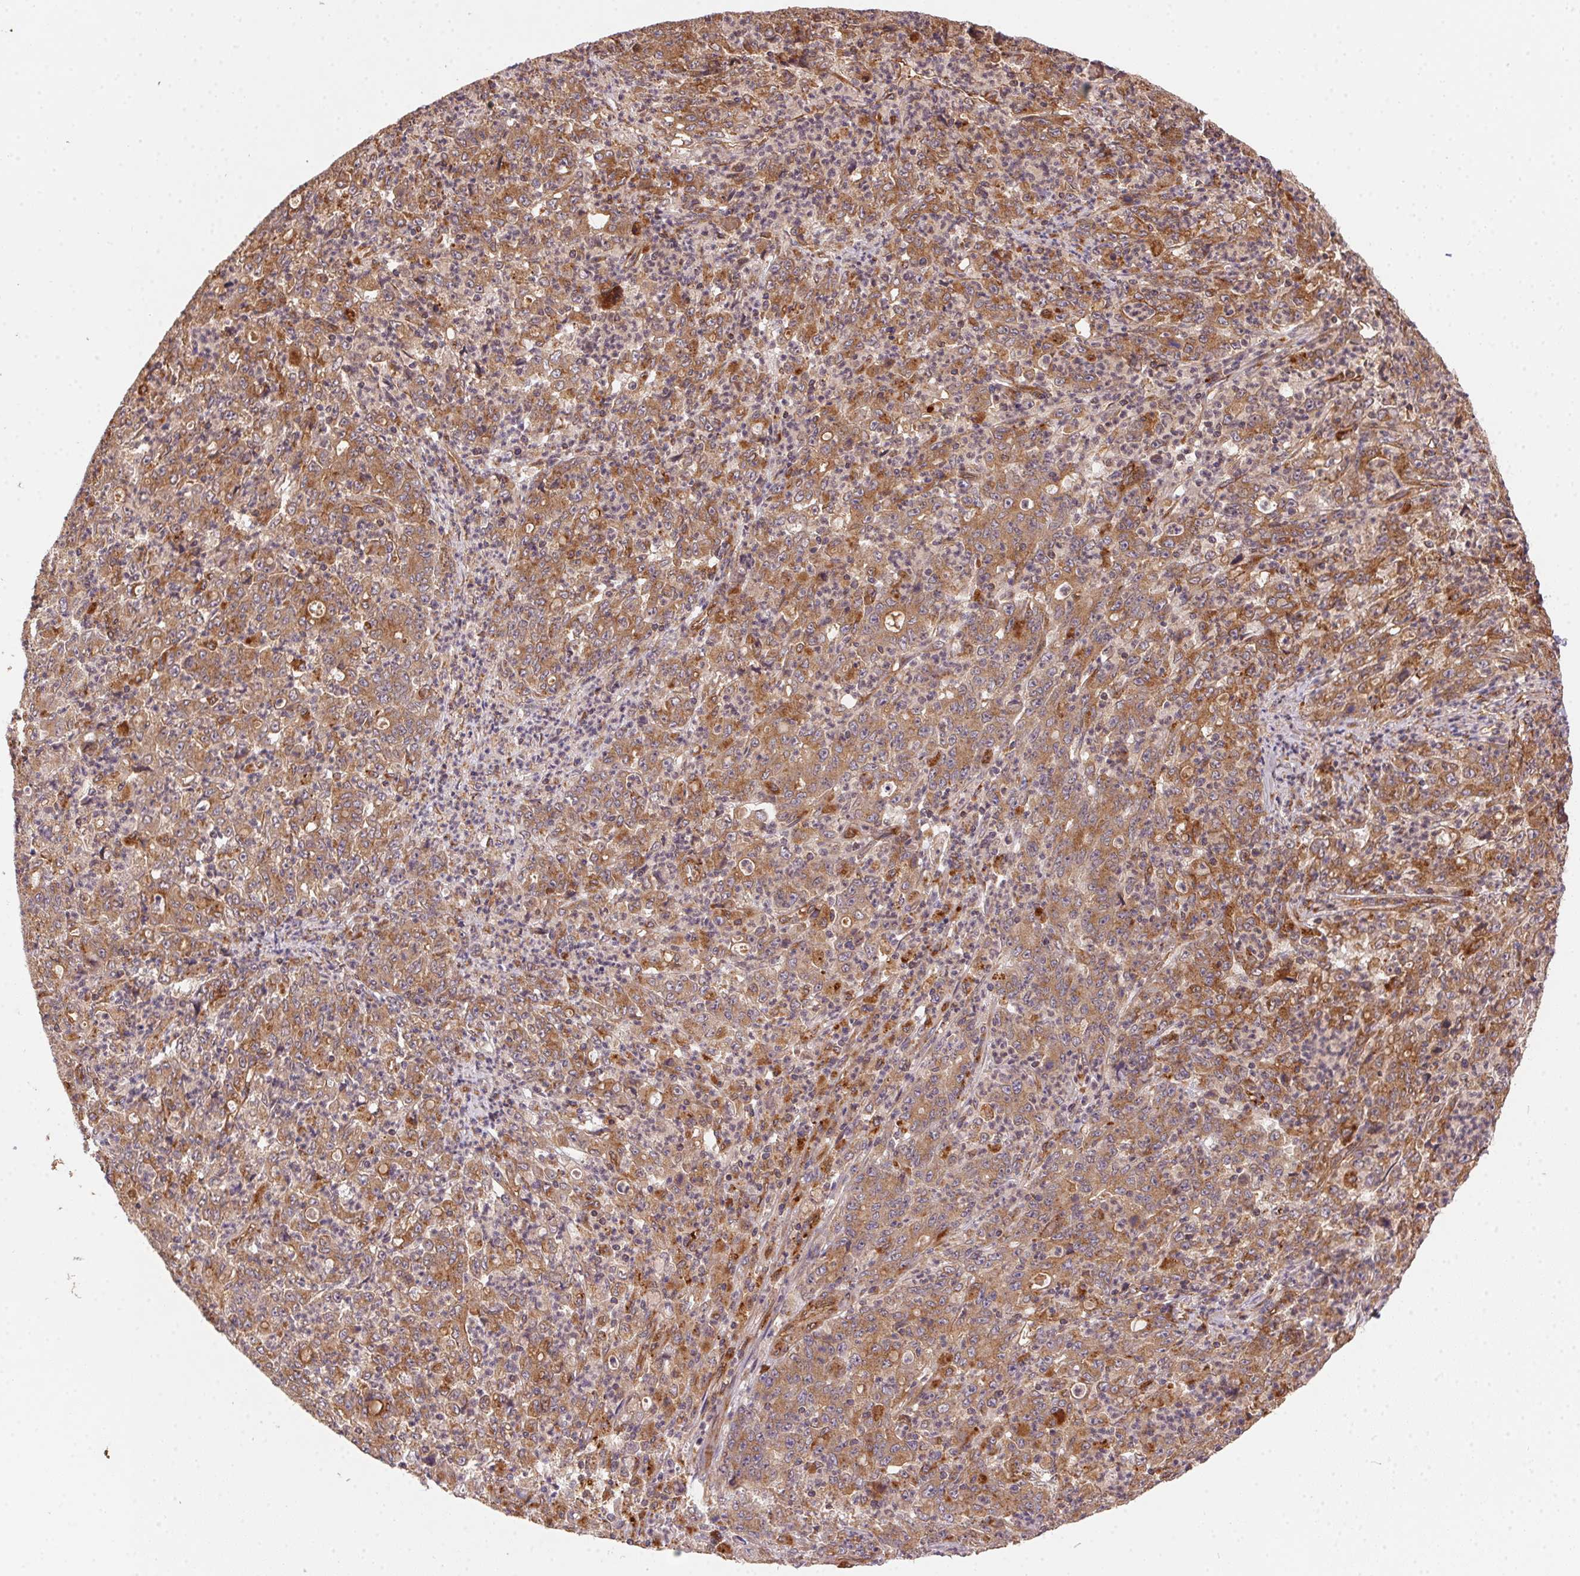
{"staining": {"intensity": "moderate", "quantity": ">75%", "location": "cytoplasmic/membranous"}, "tissue": "stomach cancer", "cell_type": "Tumor cells", "image_type": "cancer", "snomed": [{"axis": "morphology", "description": "Adenocarcinoma, NOS"}, {"axis": "topography", "description": "Stomach, lower"}], "caption": "Adenocarcinoma (stomach) stained for a protein (brown) reveals moderate cytoplasmic/membranous positive positivity in approximately >75% of tumor cells.", "gene": "USE1", "patient": {"sex": "female", "age": 71}}